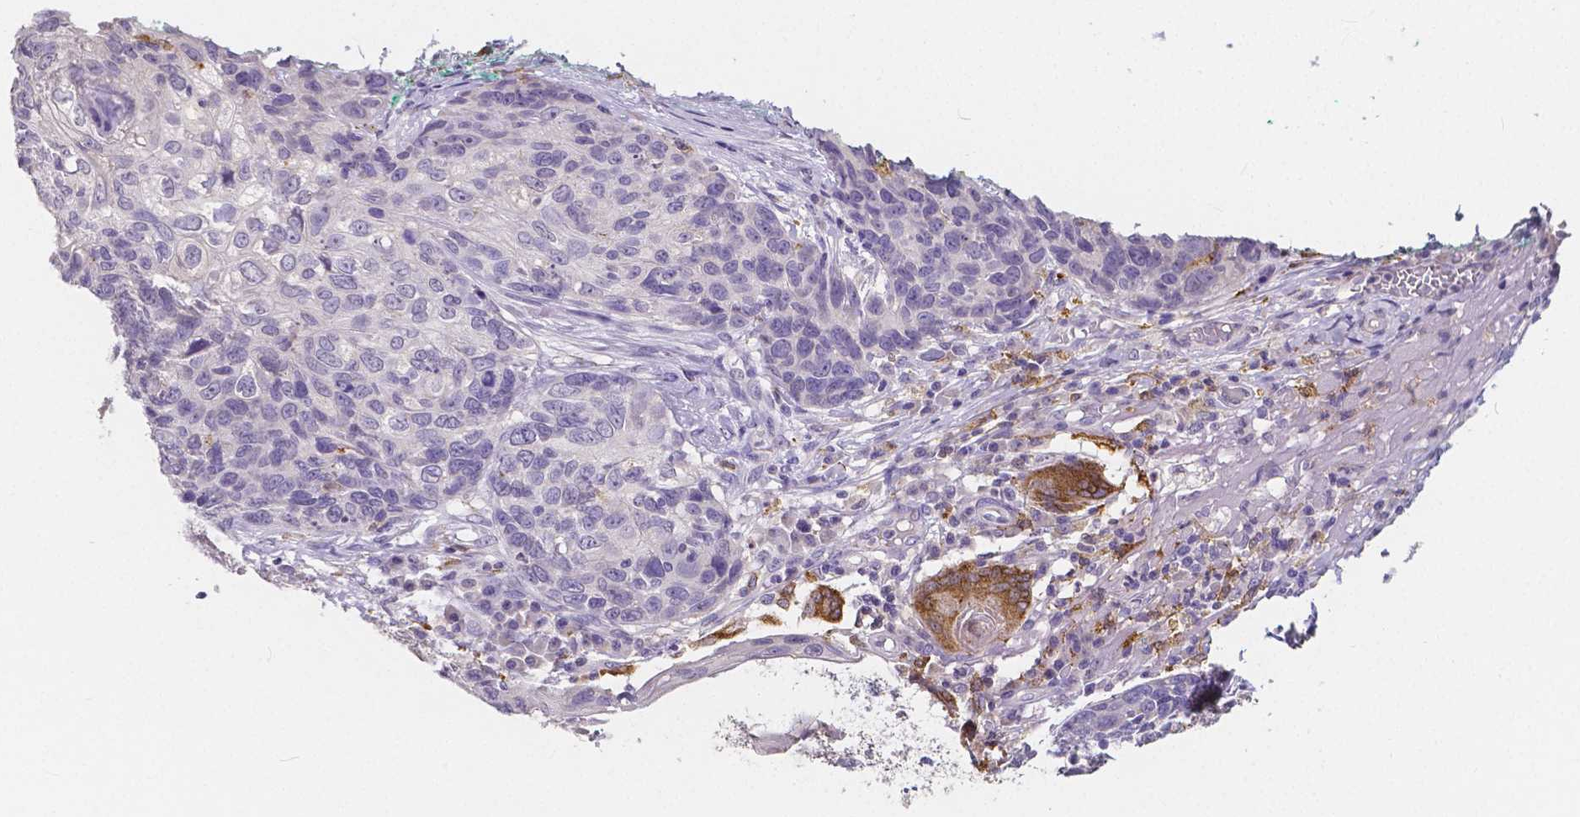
{"staining": {"intensity": "negative", "quantity": "none", "location": "none"}, "tissue": "skin cancer", "cell_type": "Tumor cells", "image_type": "cancer", "snomed": [{"axis": "morphology", "description": "Squamous cell carcinoma, NOS"}, {"axis": "topography", "description": "Skin"}], "caption": "A histopathology image of squamous cell carcinoma (skin) stained for a protein reveals no brown staining in tumor cells.", "gene": "ACP5", "patient": {"sex": "male", "age": 92}}